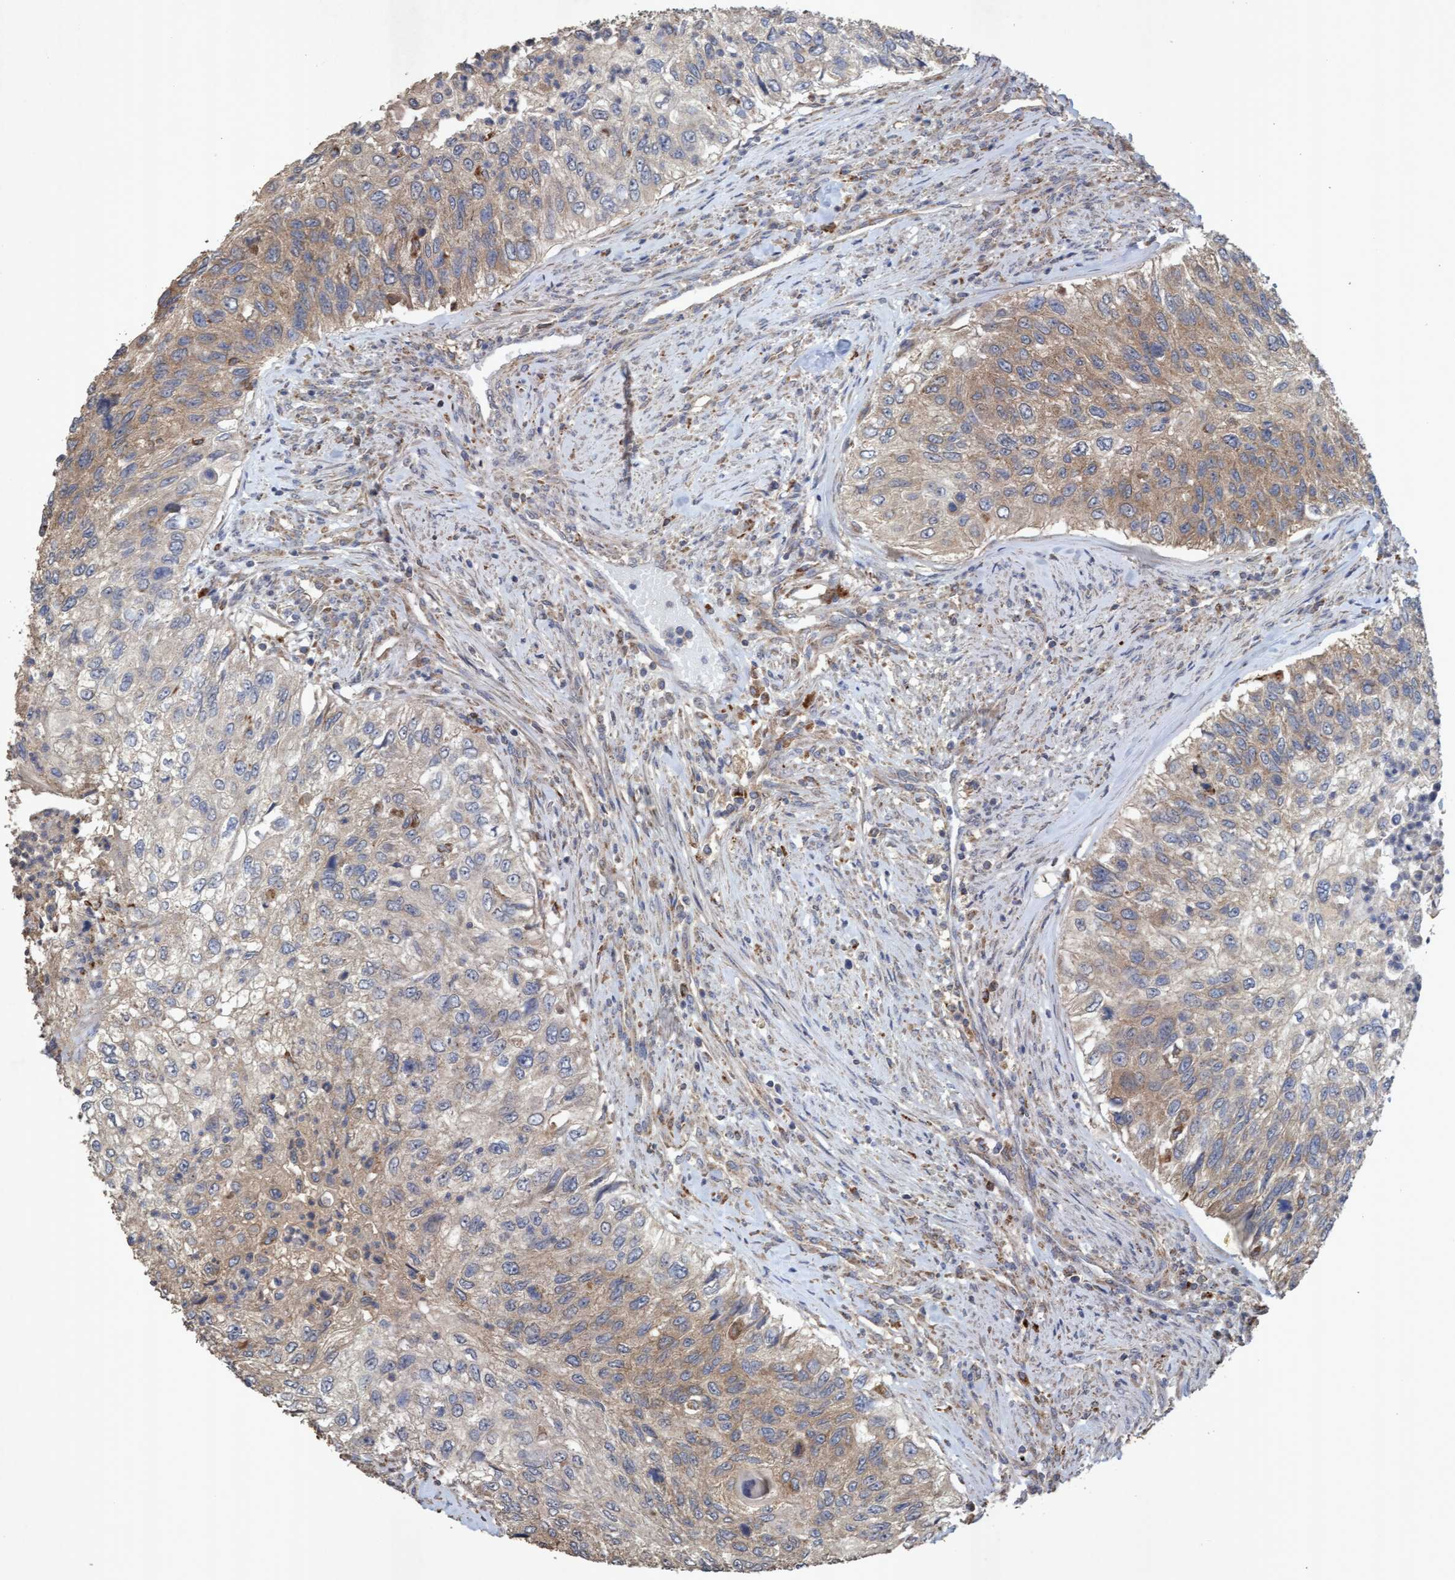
{"staining": {"intensity": "weak", "quantity": "25%-75%", "location": "cytoplasmic/membranous"}, "tissue": "urothelial cancer", "cell_type": "Tumor cells", "image_type": "cancer", "snomed": [{"axis": "morphology", "description": "Urothelial carcinoma, High grade"}, {"axis": "topography", "description": "Urinary bladder"}], "caption": "Approximately 25%-75% of tumor cells in human urothelial cancer reveal weak cytoplasmic/membranous protein expression as visualized by brown immunohistochemical staining.", "gene": "ATPAF2", "patient": {"sex": "female", "age": 60}}